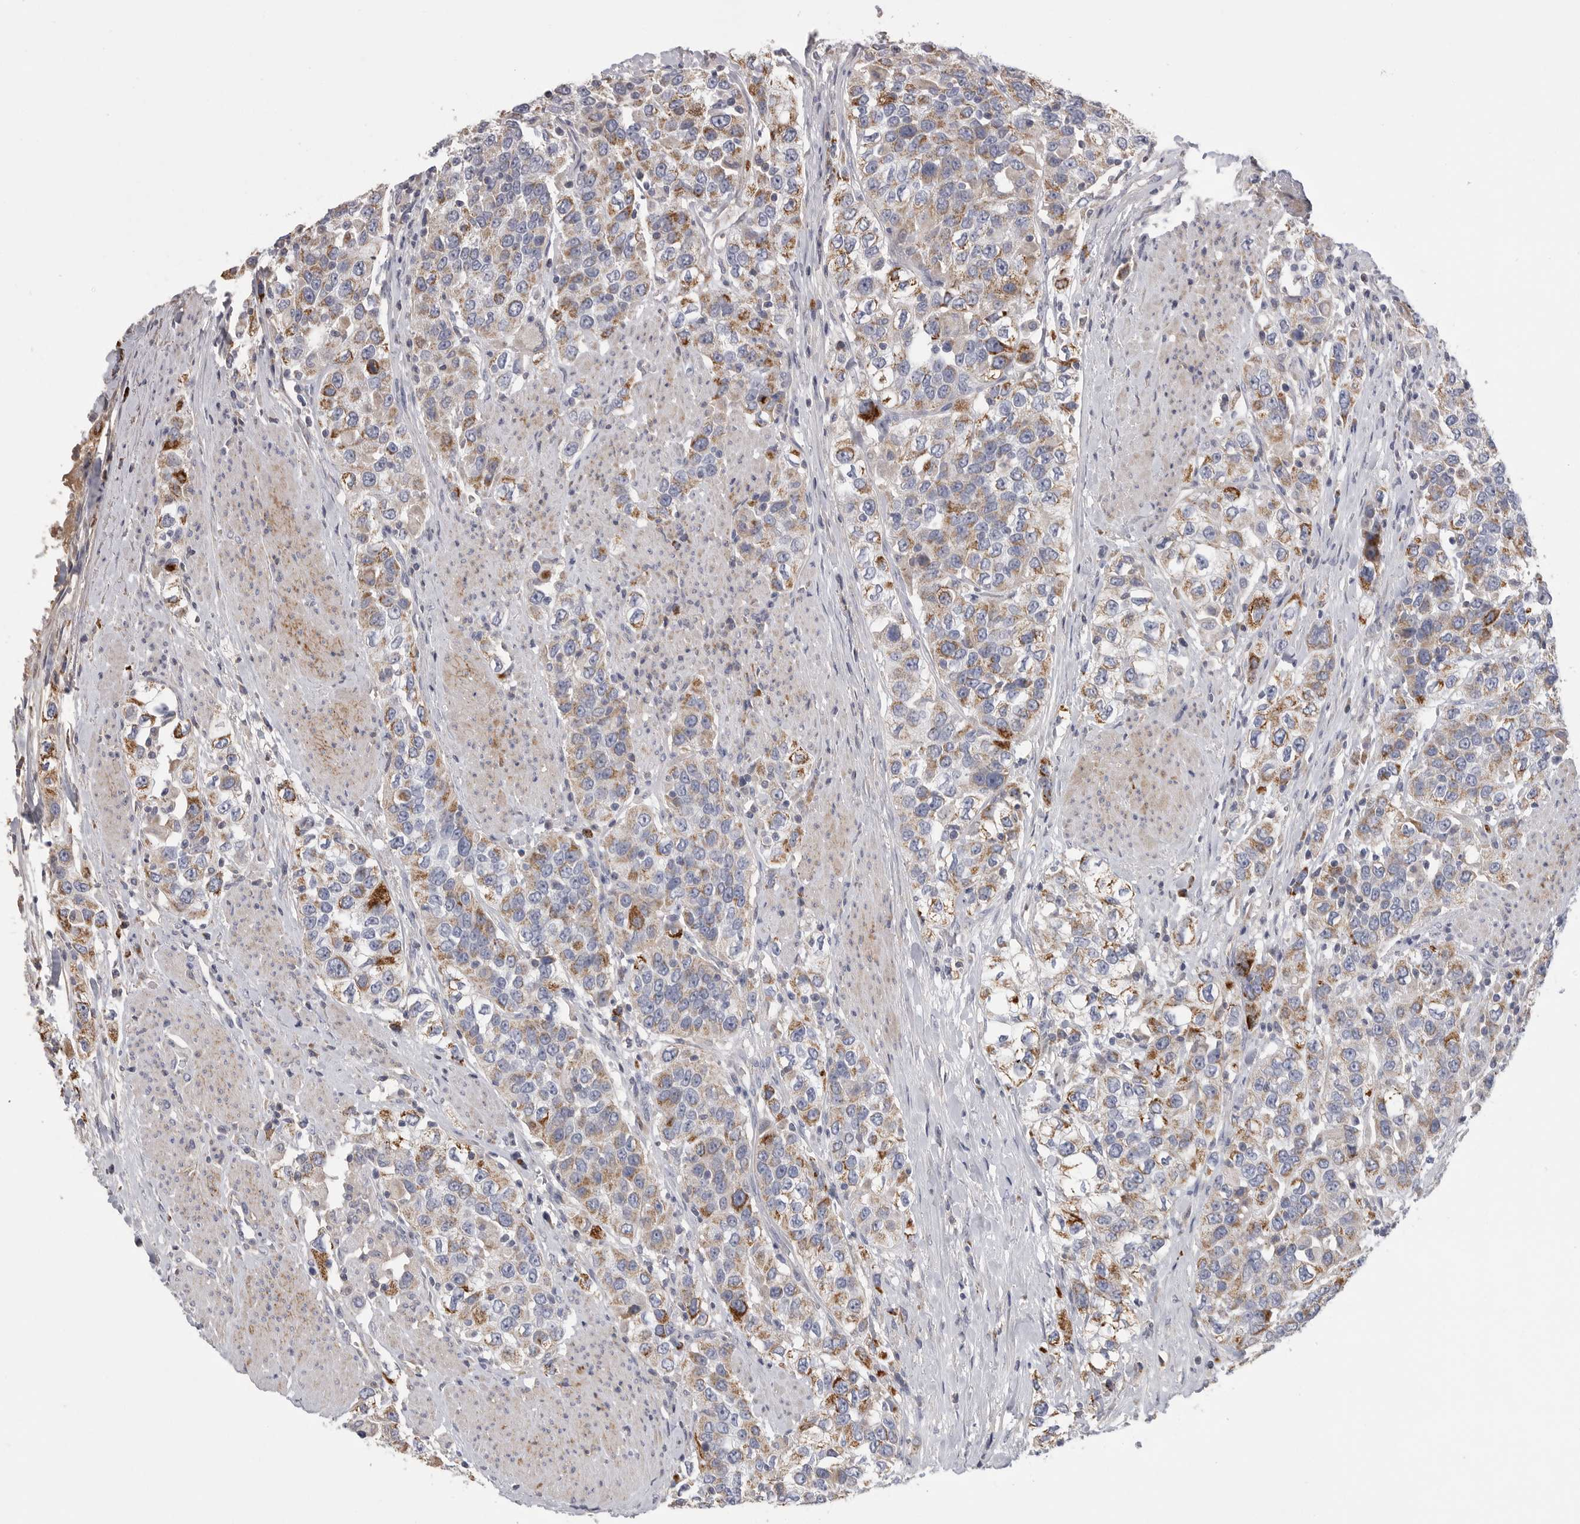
{"staining": {"intensity": "moderate", "quantity": ">75%", "location": "cytoplasmic/membranous"}, "tissue": "urothelial cancer", "cell_type": "Tumor cells", "image_type": "cancer", "snomed": [{"axis": "morphology", "description": "Urothelial carcinoma, High grade"}, {"axis": "topography", "description": "Urinary bladder"}], "caption": "Moderate cytoplasmic/membranous staining for a protein is seen in approximately >75% of tumor cells of high-grade urothelial carcinoma using immunohistochemistry.", "gene": "SDC3", "patient": {"sex": "female", "age": 80}}